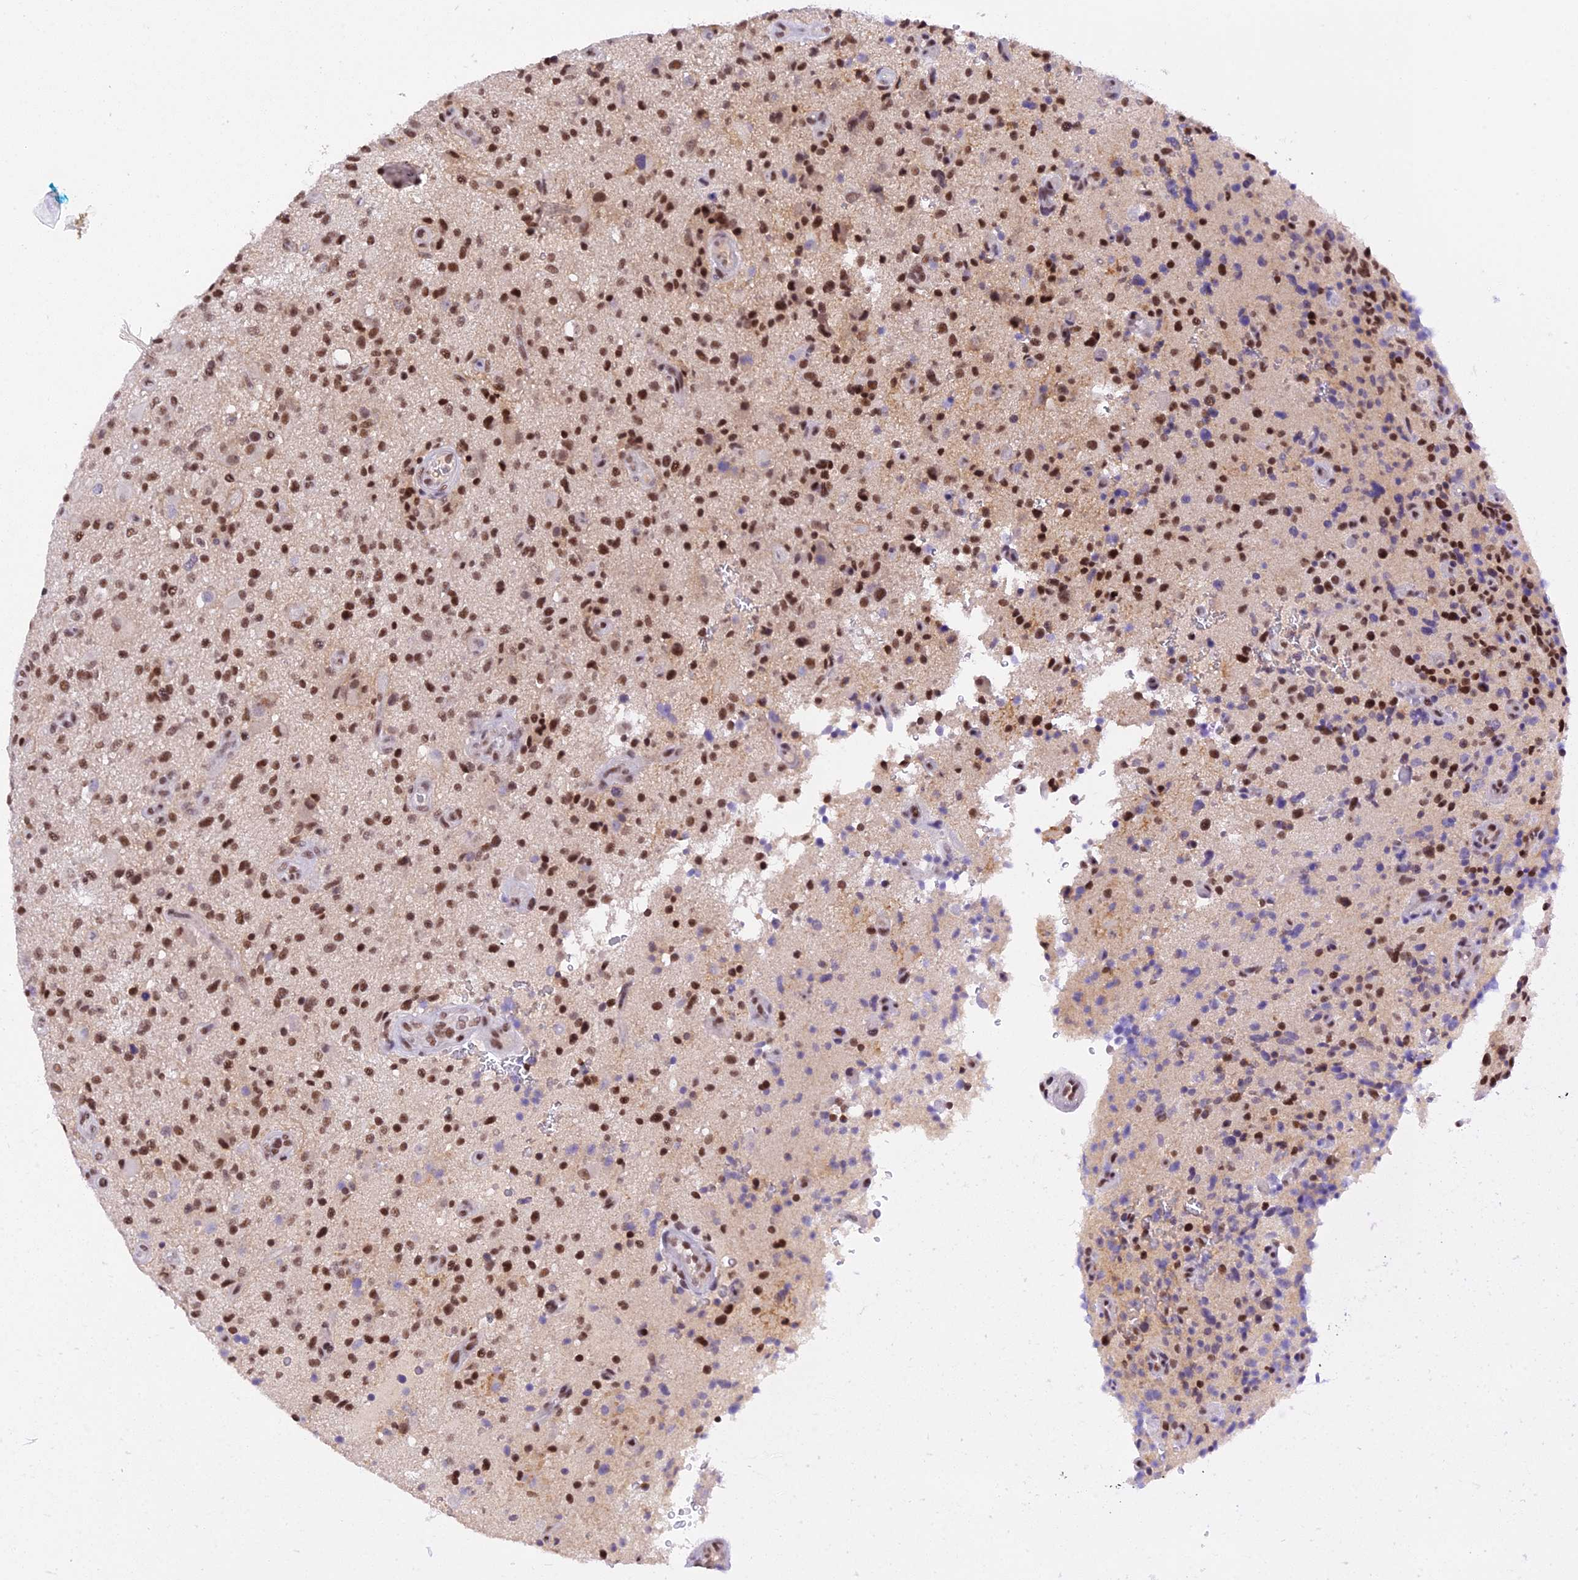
{"staining": {"intensity": "strong", "quantity": ">75%", "location": "nuclear"}, "tissue": "glioma", "cell_type": "Tumor cells", "image_type": "cancer", "snomed": [{"axis": "morphology", "description": "Glioma, malignant, High grade"}, {"axis": "topography", "description": "Brain"}], "caption": "Approximately >75% of tumor cells in glioma reveal strong nuclear protein positivity as visualized by brown immunohistochemical staining.", "gene": "THAP11", "patient": {"sex": "male", "age": 47}}